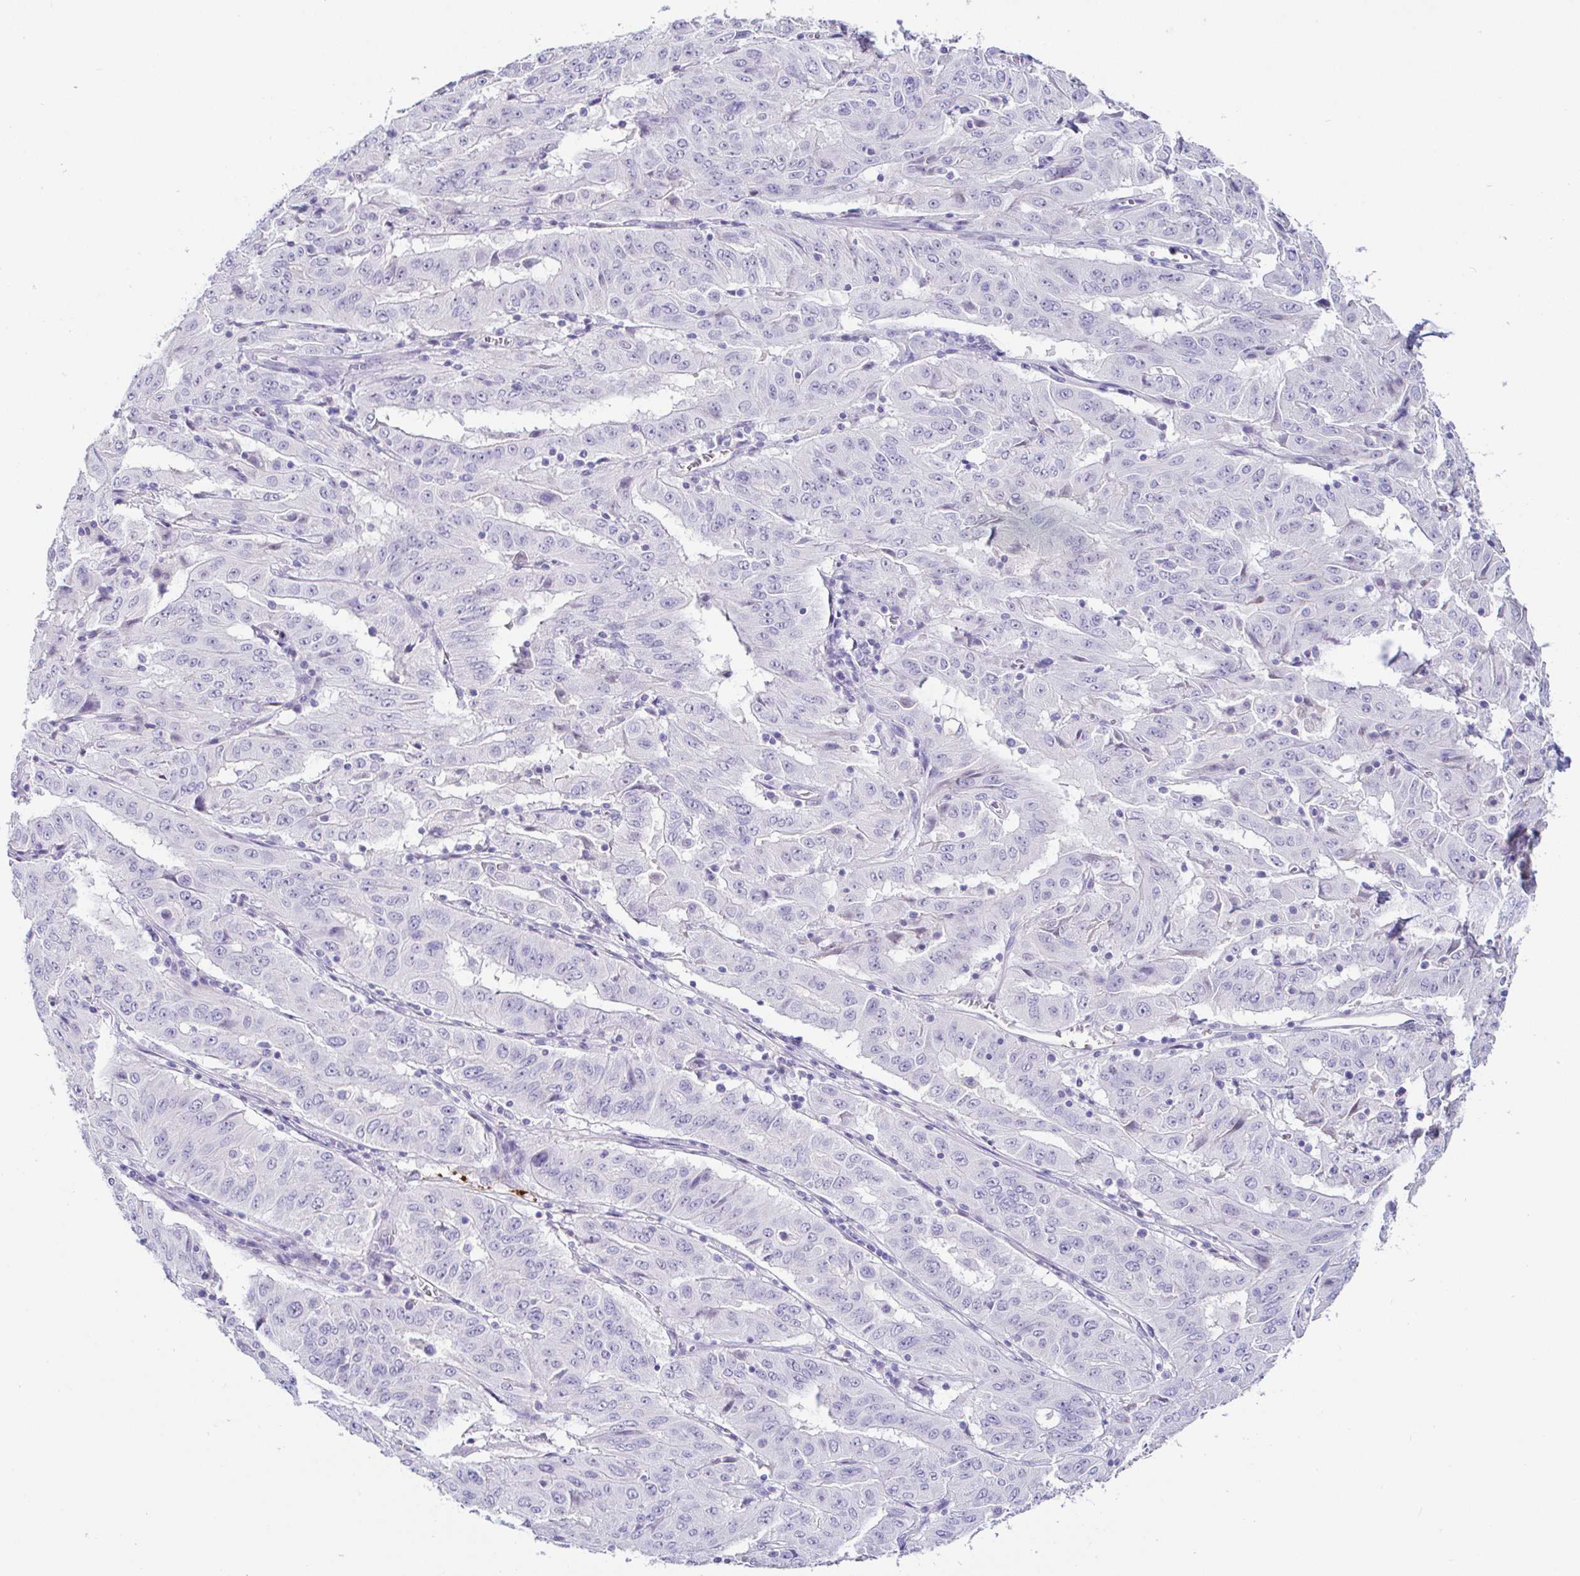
{"staining": {"intensity": "negative", "quantity": "none", "location": "none"}, "tissue": "pancreatic cancer", "cell_type": "Tumor cells", "image_type": "cancer", "snomed": [{"axis": "morphology", "description": "Adenocarcinoma, NOS"}, {"axis": "topography", "description": "Pancreas"}], "caption": "An IHC image of pancreatic cancer (adenocarcinoma) is shown. There is no staining in tumor cells of pancreatic cancer (adenocarcinoma). (Brightfield microscopy of DAB (3,3'-diaminobenzidine) immunohistochemistry at high magnification).", "gene": "SAA4", "patient": {"sex": "male", "age": 63}}